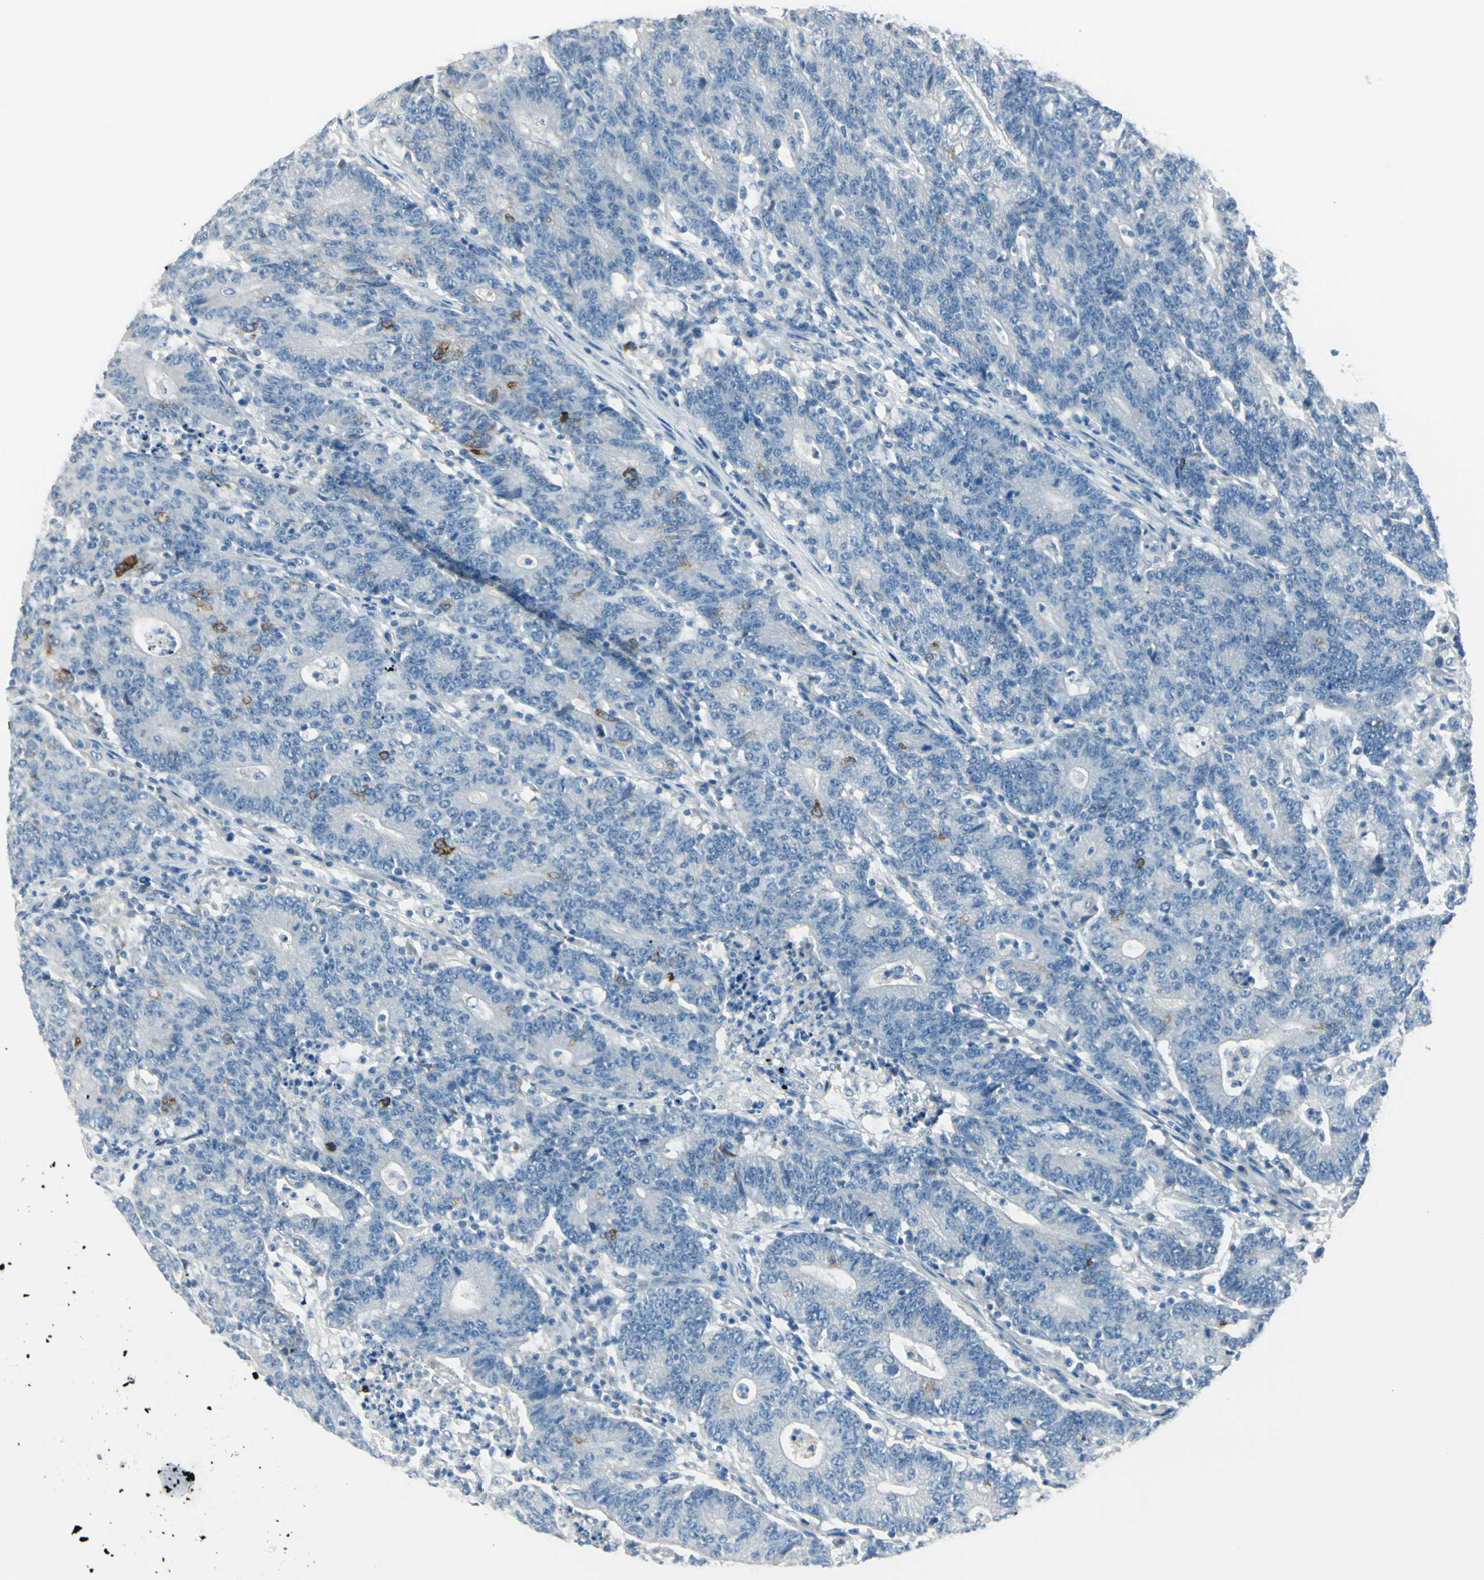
{"staining": {"intensity": "strong", "quantity": "<25%", "location": "cytoplasmic/membranous"}, "tissue": "colorectal cancer", "cell_type": "Tumor cells", "image_type": "cancer", "snomed": [{"axis": "morphology", "description": "Normal tissue, NOS"}, {"axis": "morphology", "description": "Adenocarcinoma, NOS"}, {"axis": "topography", "description": "Colon"}], "caption": "Colorectal cancer tissue displays strong cytoplasmic/membranous expression in approximately <25% of tumor cells Ihc stains the protein in brown and the nuclei are stained blue.", "gene": "DLG4", "patient": {"sex": "female", "age": 75}}